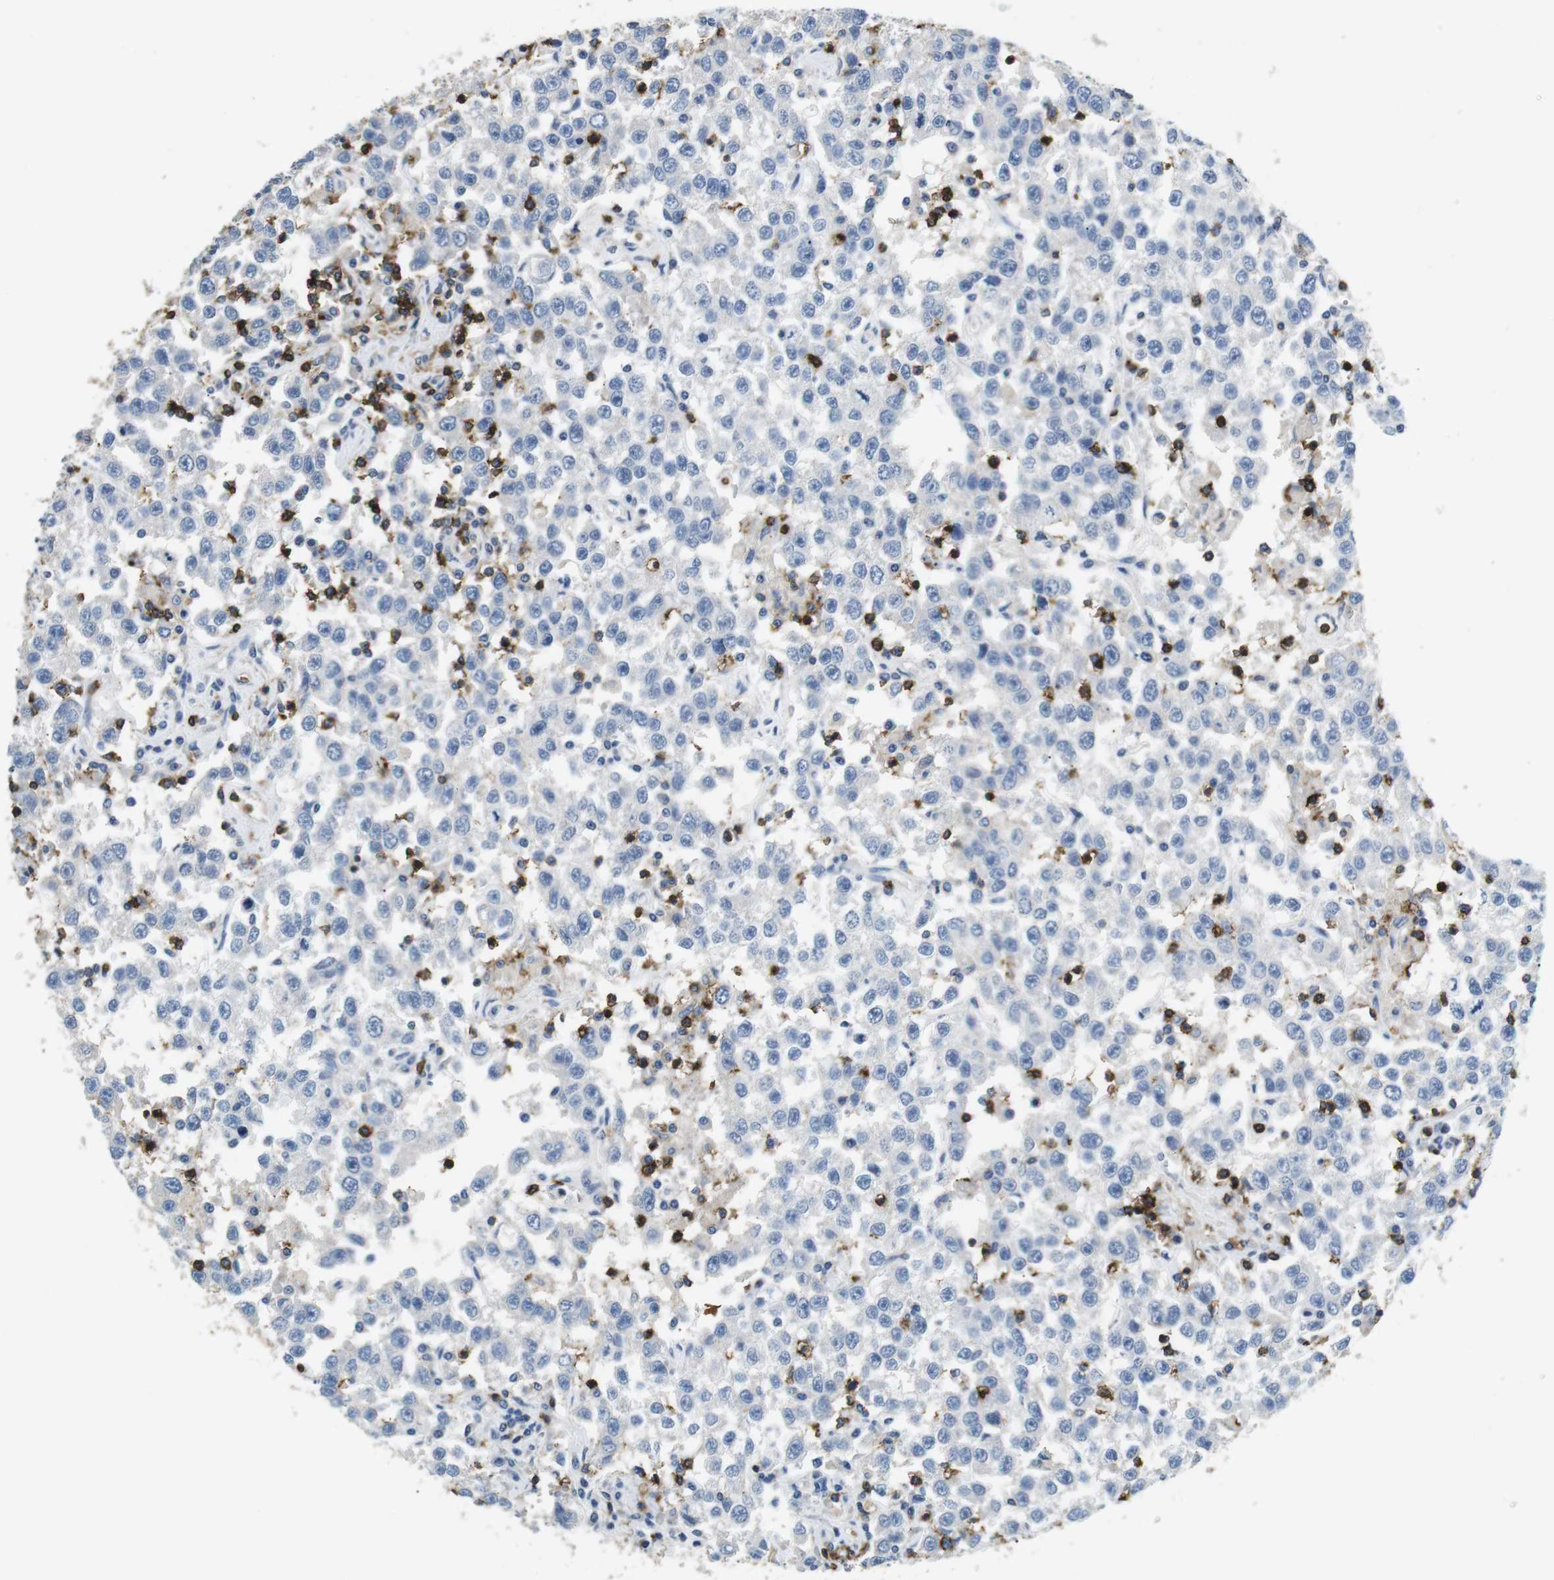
{"staining": {"intensity": "negative", "quantity": "none", "location": "none"}, "tissue": "testis cancer", "cell_type": "Tumor cells", "image_type": "cancer", "snomed": [{"axis": "morphology", "description": "Seminoma, NOS"}, {"axis": "topography", "description": "Testis"}], "caption": "A photomicrograph of human testis seminoma is negative for staining in tumor cells.", "gene": "CD6", "patient": {"sex": "male", "age": 41}}